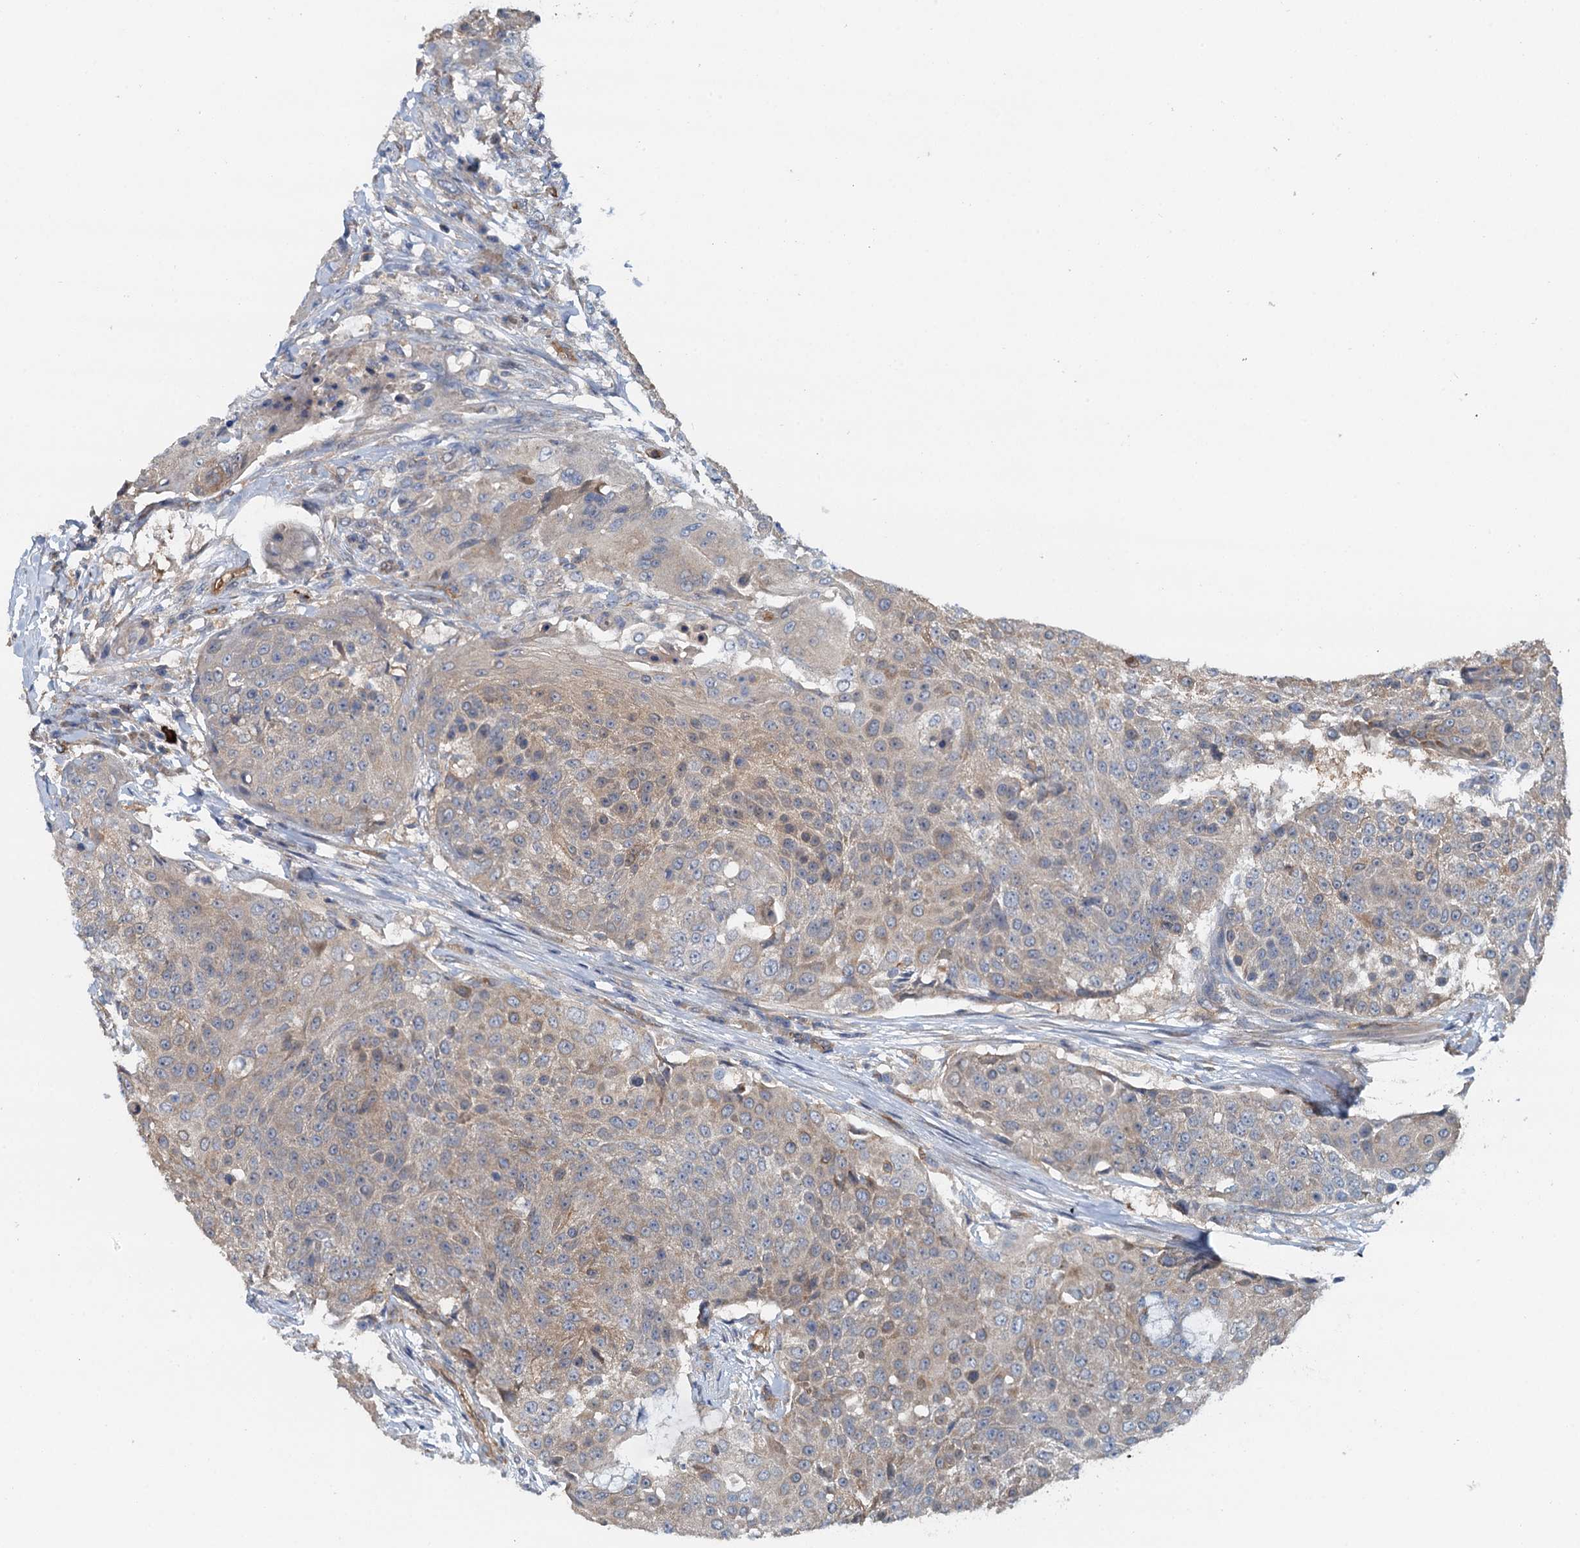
{"staining": {"intensity": "weak", "quantity": "25%-75%", "location": "cytoplasmic/membranous"}, "tissue": "urothelial cancer", "cell_type": "Tumor cells", "image_type": "cancer", "snomed": [{"axis": "morphology", "description": "Urothelial carcinoma, High grade"}, {"axis": "topography", "description": "Urinary bladder"}], "caption": "Brown immunohistochemical staining in urothelial cancer shows weak cytoplasmic/membranous positivity in approximately 25%-75% of tumor cells. (DAB = brown stain, brightfield microscopy at high magnification).", "gene": "ROGDI", "patient": {"sex": "female", "age": 63}}